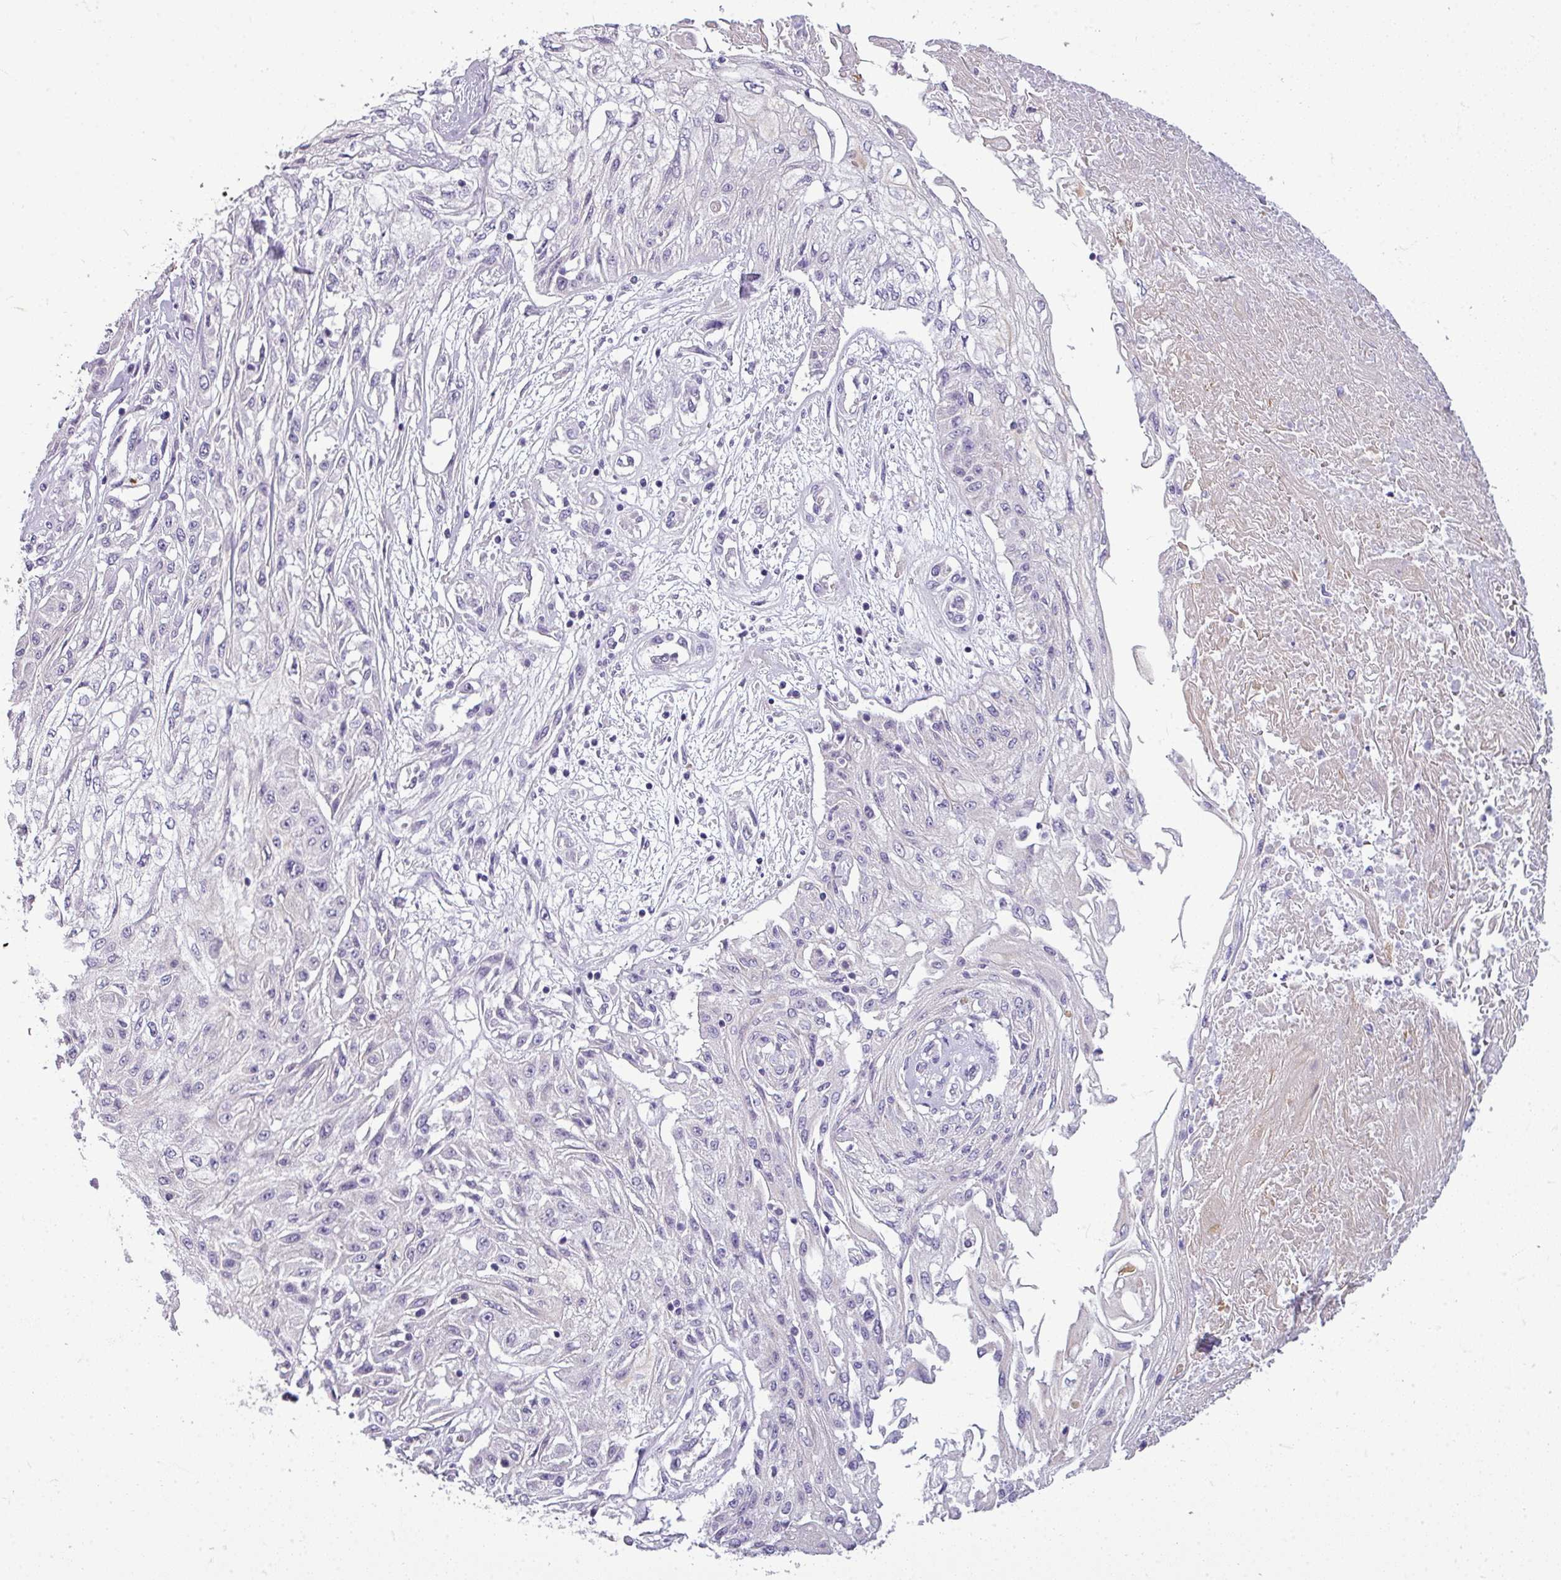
{"staining": {"intensity": "negative", "quantity": "none", "location": "none"}, "tissue": "skin cancer", "cell_type": "Tumor cells", "image_type": "cancer", "snomed": [{"axis": "morphology", "description": "Squamous cell carcinoma, NOS"}, {"axis": "morphology", "description": "Squamous cell carcinoma, metastatic, NOS"}, {"axis": "topography", "description": "Skin"}, {"axis": "topography", "description": "Lymph node"}], "caption": "Immunohistochemical staining of human skin cancer displays no significant expression in tumor cells. (DAB (3,3'-diaminobenzidine) IHC visualized using brightfield microscopy, high magnification).", "gene": "DNAAF9", "patient": {"sex": "male", "age": 75}}